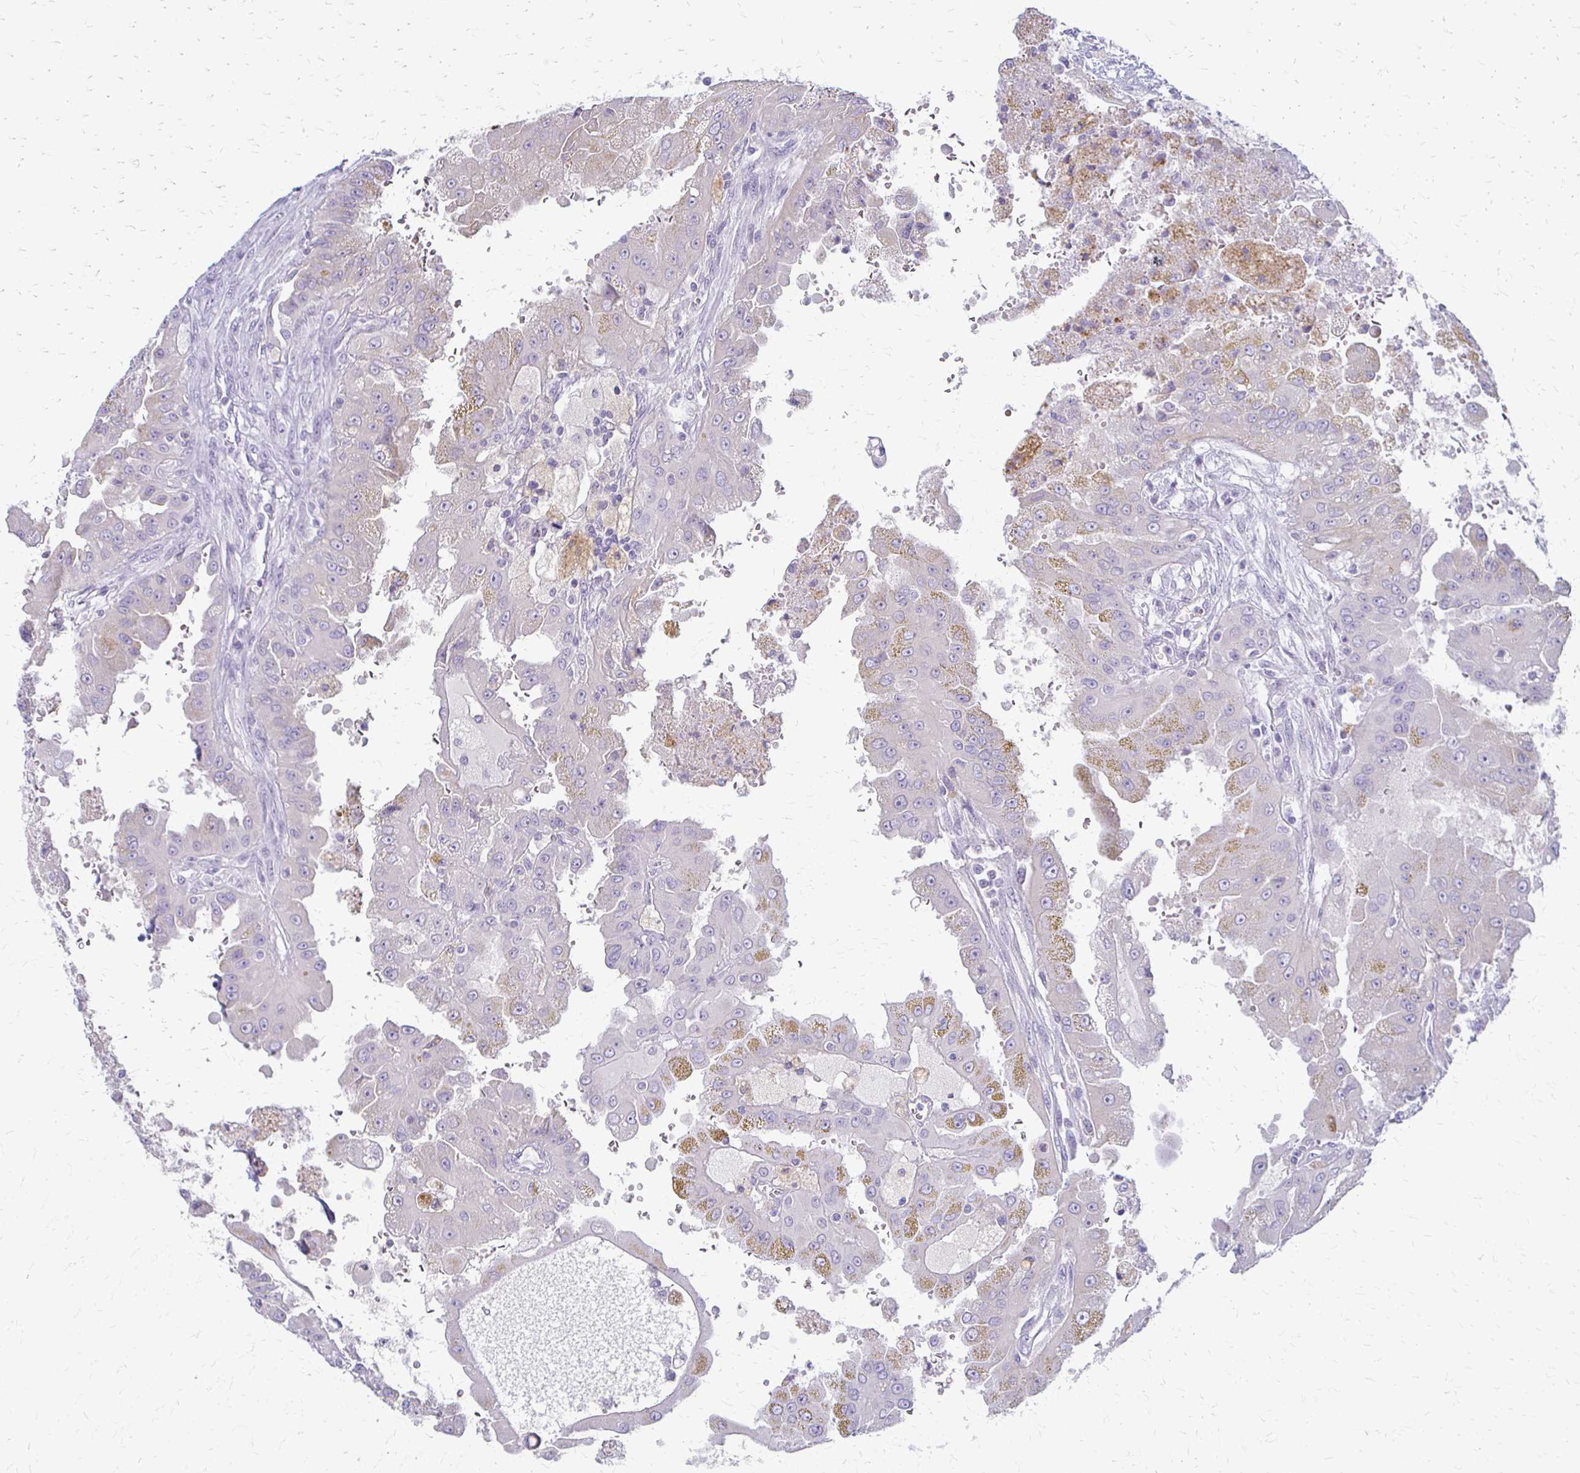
{"staining": {"intensity": "moderate", "quantity": "<25%", "location": "cytoplasmic/membranous"}, "tissue": "renal cancer", "cell_type": "Tumor cells", "image_type": "cancer", "snomed": [{"axis": "morphology", "description": "Adenocarcinoma, NOS"}, {"axis": "topography", "description": "Kidney"}], "caption": "Immunohistochemical staining of human adenocarcinoma (renal) shows moderate cytoplasmic/membranous protein positivity in approximately <25% of tumor cells.", "gene": "ACP5", "patient": {"sex": "male", "age": 58}}